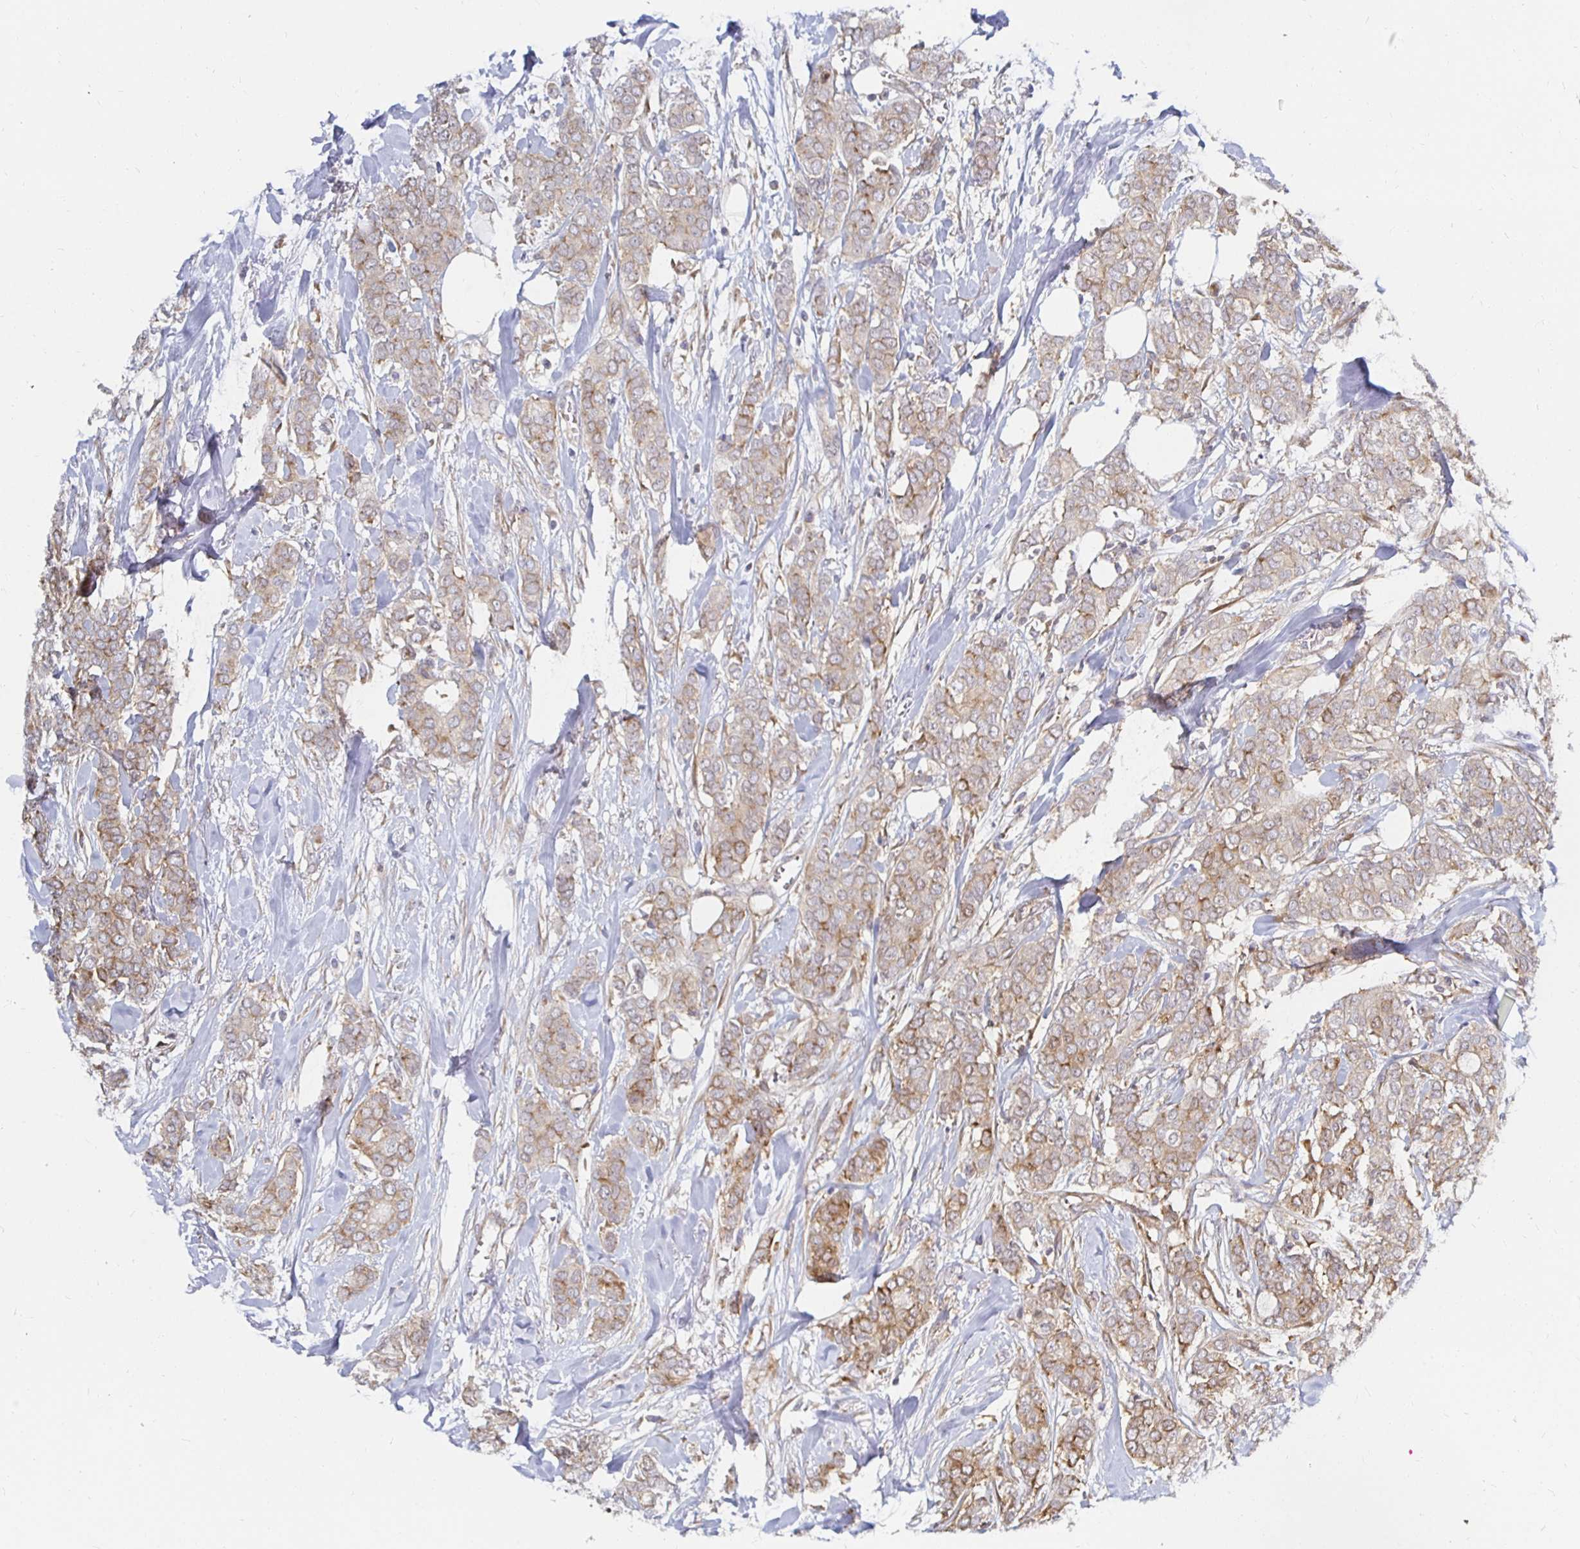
{"staining": {"intensity": "moderate", "quantity": "25%-75%", "location": "cytoplasmic/membranous"}, "tissue": "breast cancer", "cell_type": "Tumor cells", "image_type": "cancer", "snomed": [{"axis": "morphology", "description": "Duct carcinoma"}, {"axis": "topography", "description": "Breast"}], "caption": "Moderate cytoplasmic/membranous expression is seen in approximately 25%-75% of tumor cells in breast cancer (infiltrating ductal carcinoma).", "gene": "PDAP1", "patient": {"sex": "female", "age": 84}}